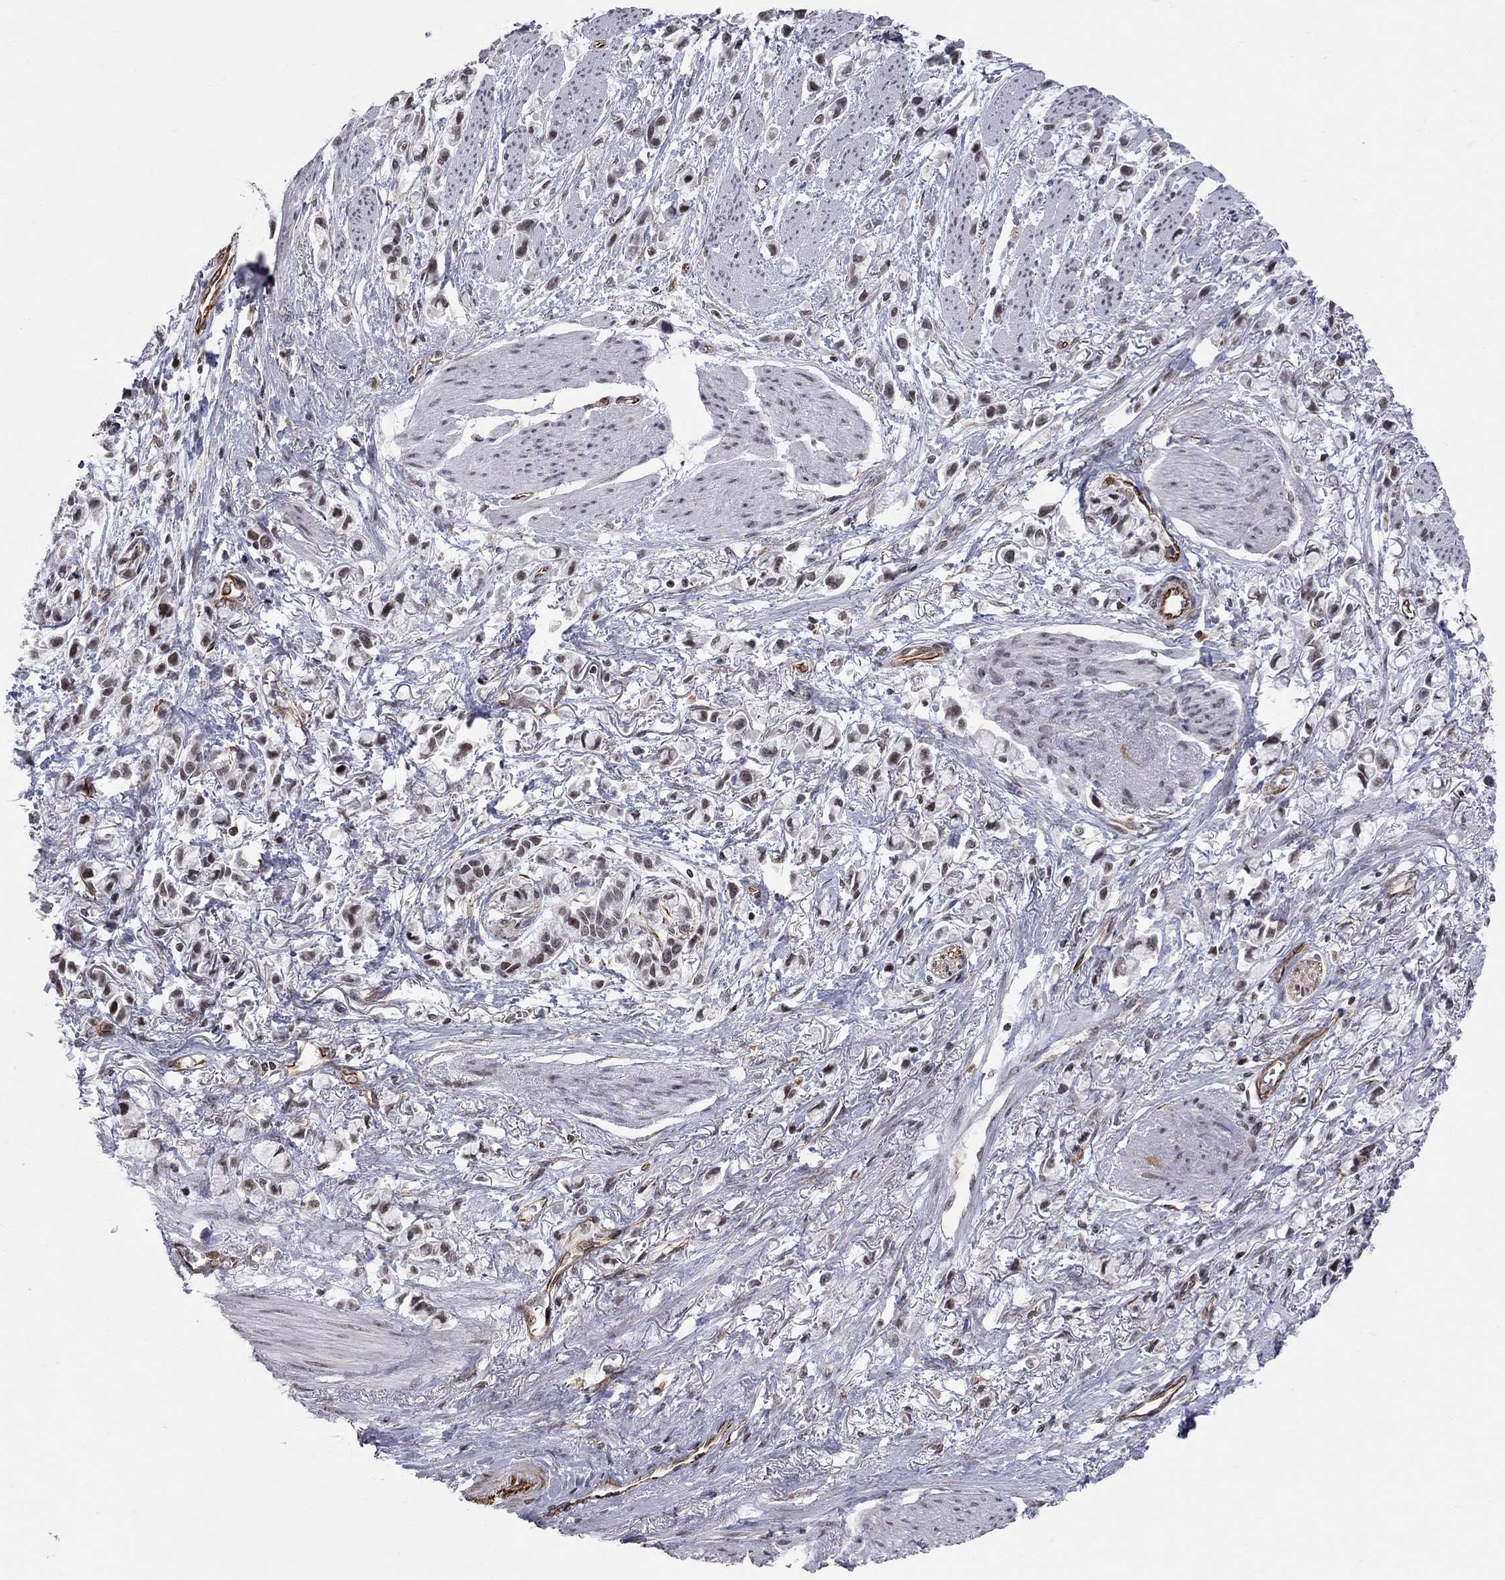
{"staining": {"intensity": "negative", "quantity": "none", "location": "none"}, "tissue": "stomach cancer", "cell_type": "Tumor cells", "image_type": "cancer", "snomed": [{"axis": "morphology", "description": "Adenocarcinoma, NOS"}, {"axis": "topography", "description": "Stomach"}], "caption": "Human stomach cancer stained for a protein using immunohistochemistry (IHC) displays no staining in tumor cells.", "gene": "MTNR1B", "patient": {"sex": "female", "age": 81}}